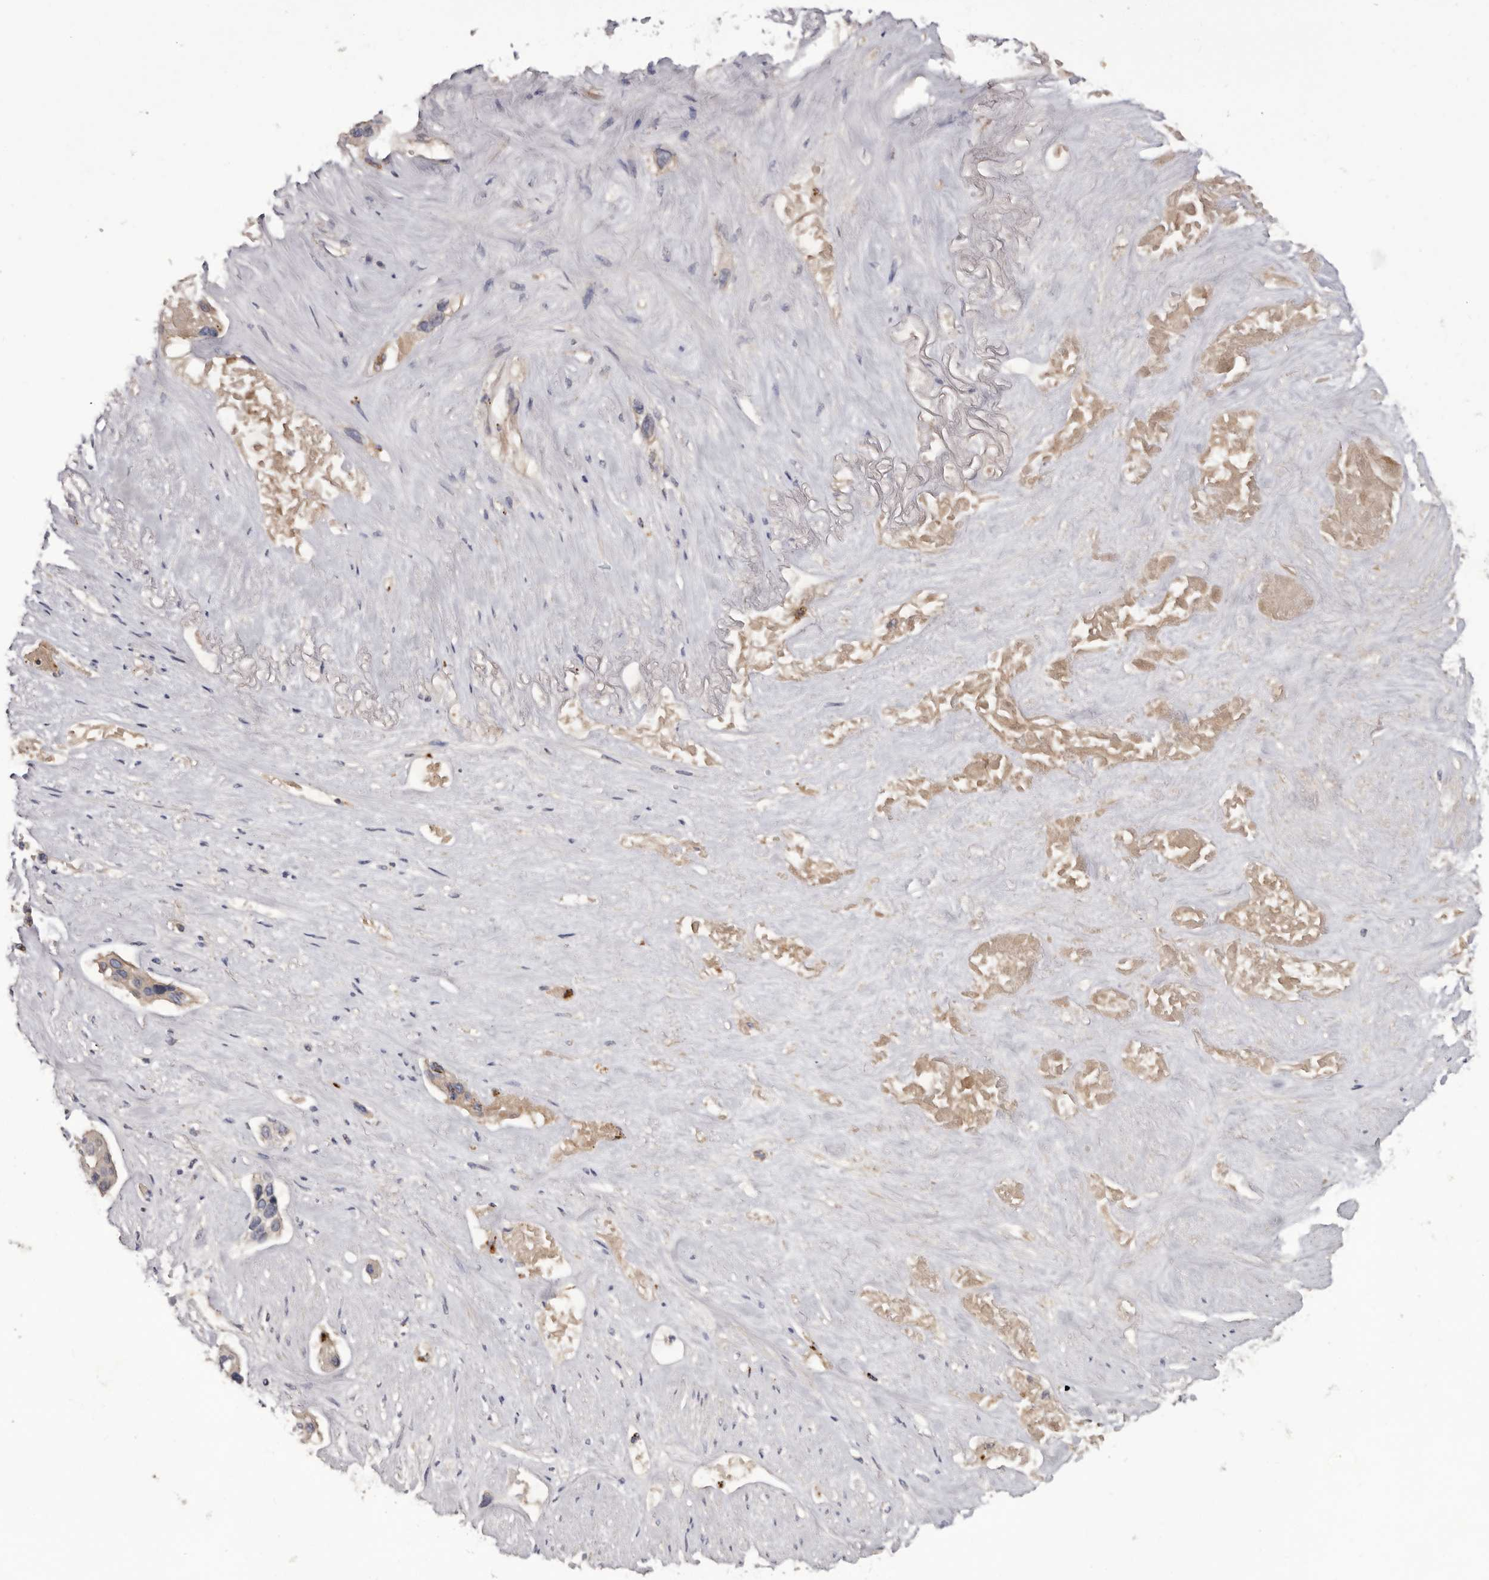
{"staining": {"intensity": "negative", "quantity": "none", "location": "none"}, "tissue": "pancreatic cancer", "cell_type": "Tumor cells", "image_type": "cancer", "snomed": [{"axis": "morphology", "description": "Adenocarcinoma, NOS"}, {"axis": "topography", "description": "Pancreas"}], "caption": "An immunohistochemistry micrograph of pancreatic adenocarcinoma is shown. There is no staining in tumor cells of pancreatic adenocarcinoma.", "gene": "INKA2", "patient": {"sex": "female", "age": 60}}